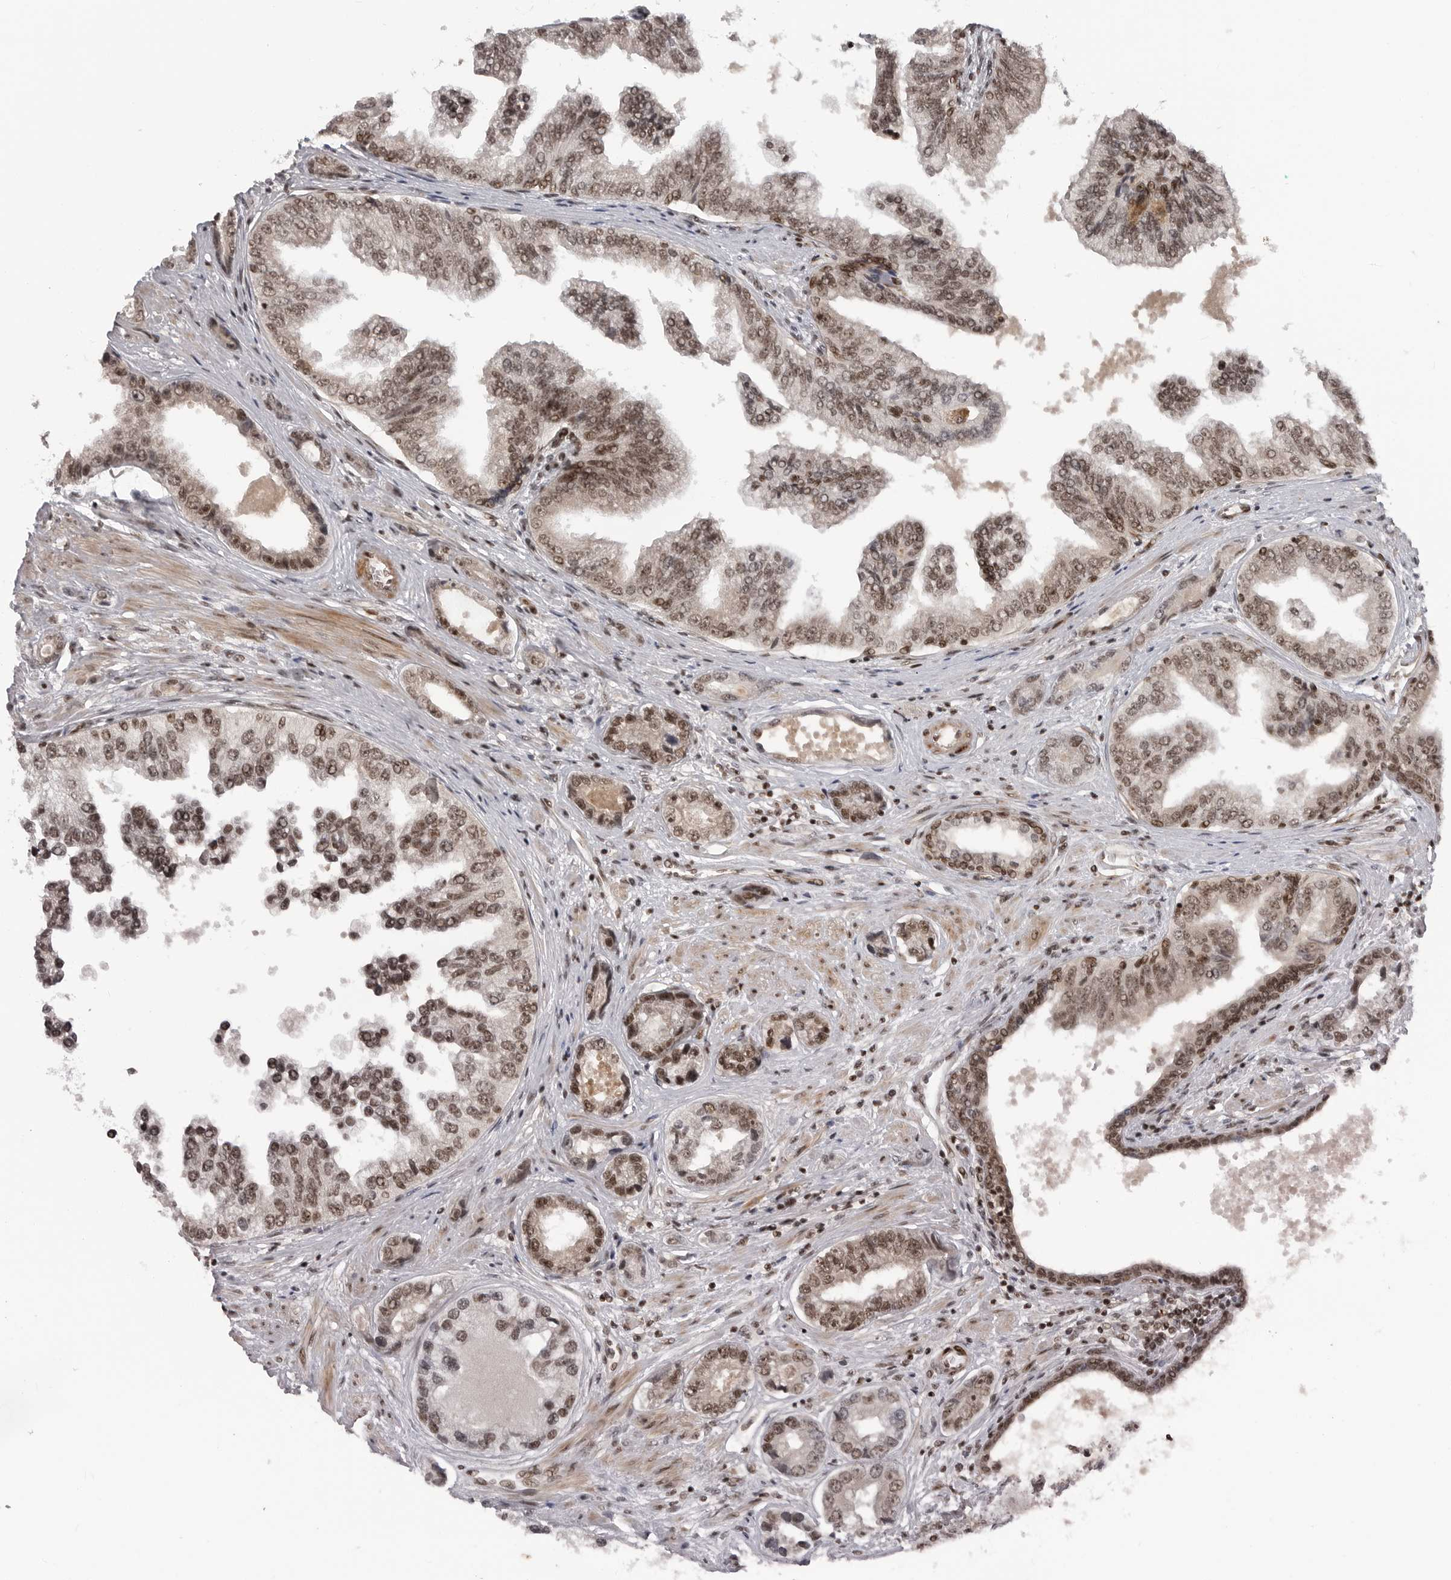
{"staining": {"intensity": "moderate", "quantity": ">75%", "location": "nuclear"}, "tissue": "prostate cancer", "cell_type": "Tumor cells", "image_type": "cancer", "snomed": [{"axis": "morphology", "description": "Adenocarcinoma, High grade"}, {"axis": "topography", "description": "Prostate"}], "caption": "Prostate cancer (high-grade adenocarcinoma) tissue displays moderate nuclear positivity in approximately >75% of tumor cells, visualized by immunohistochemistry.", "gene": "TRIM66", "patient": {"sex": "male", "age": 61}}